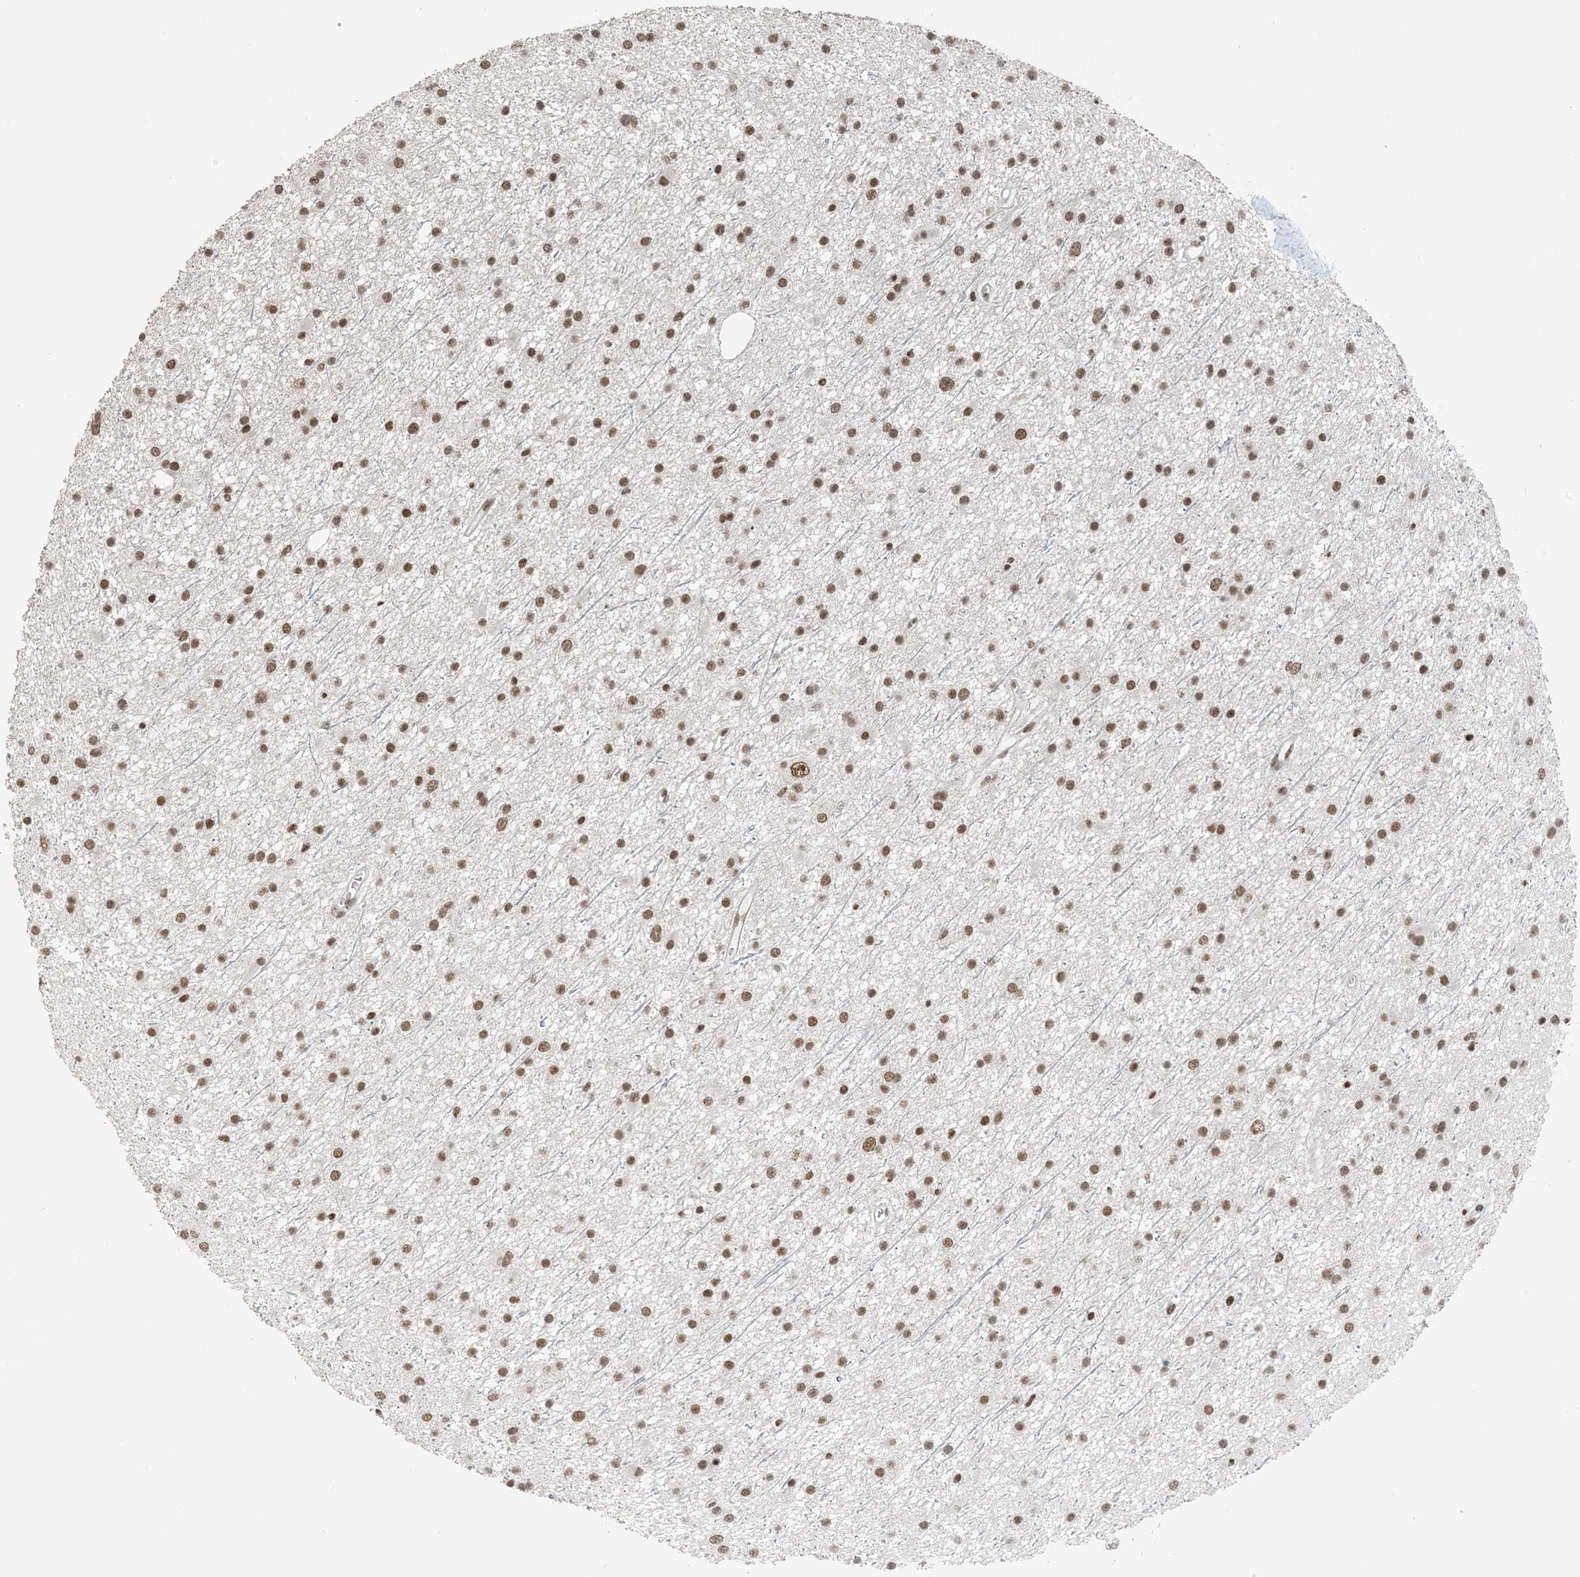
{"staining": {"intensity": "moderate", "quantity": ">75%", "location": "nuclear"}, "tissue": "glioma", "cell_type": "Tumor cells", "image_type": "cancer", "snomed": [{"axis": "morphology", "description": "Glioma, malignant, Low grade"}, {"axis": "topography", "description": "Cerebral cortex"}], "caption": "Protein expression analysis of human glioma reveals moderate nuclear staining in about >75% of tumor cells. (IHC, brightfield microscopy, high magnification).", "gene": "ZNF500", "patient": {"sex": "female", "age": 39}}